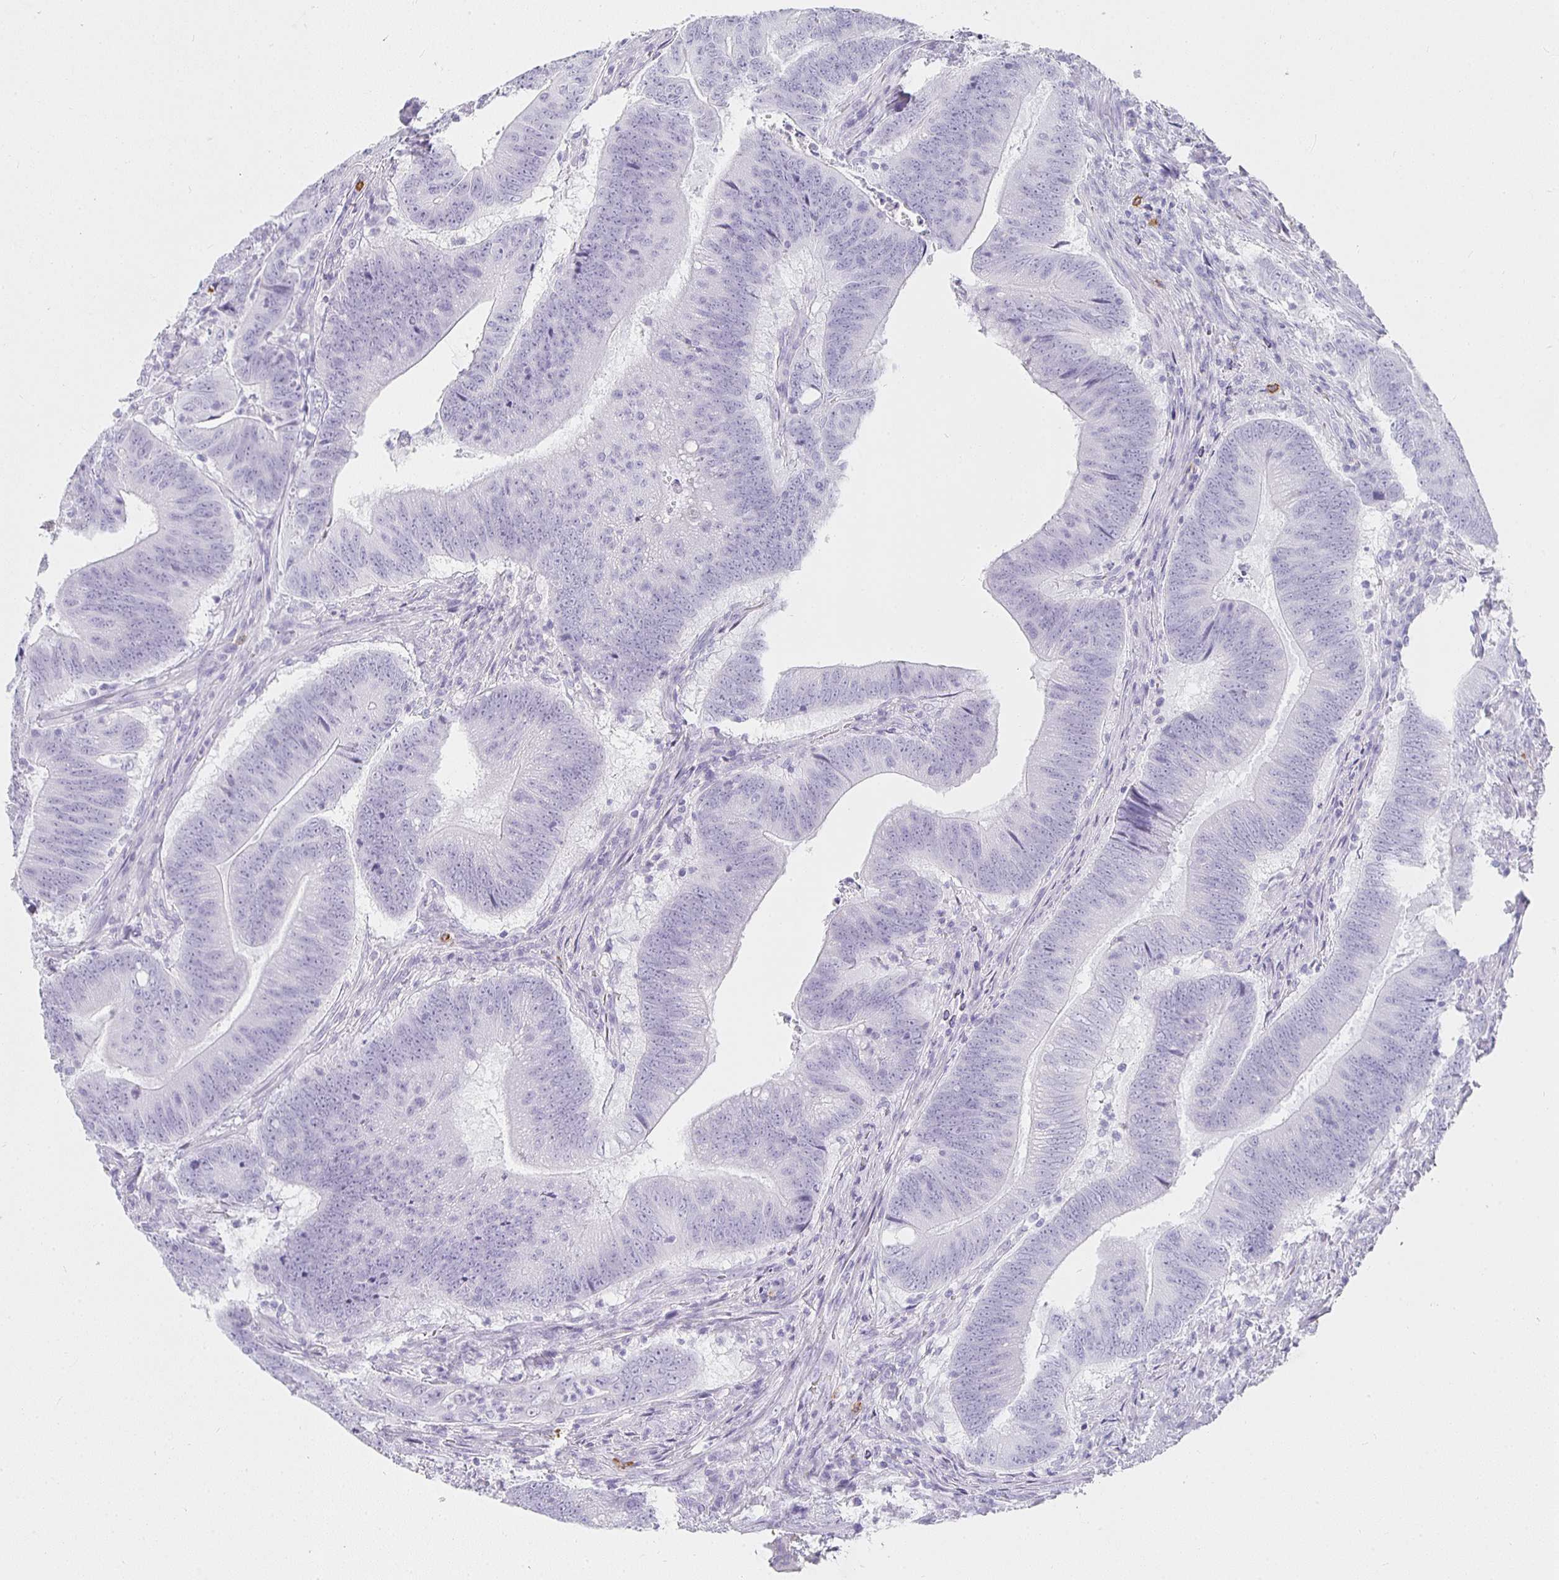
{"staining": {"intensity": "negative", "quantity": "none", "location": "none"}, "tissue": "colorectal cancer", "cell_type": "Tumor cells", "image_type": "cancer", "snomed": [{"axis": "morphology", "description": "Adenocarcinoma, NOS"}, {"axis": "topography", "description": "Colon"}], "caption": "Adenocarcinoma (colorectal) stained for a protein using immunohistochemistry exhibits no expression tumor cells.", "gene": "TPSD1", "patient": {"sex": "female", "age": 87}}